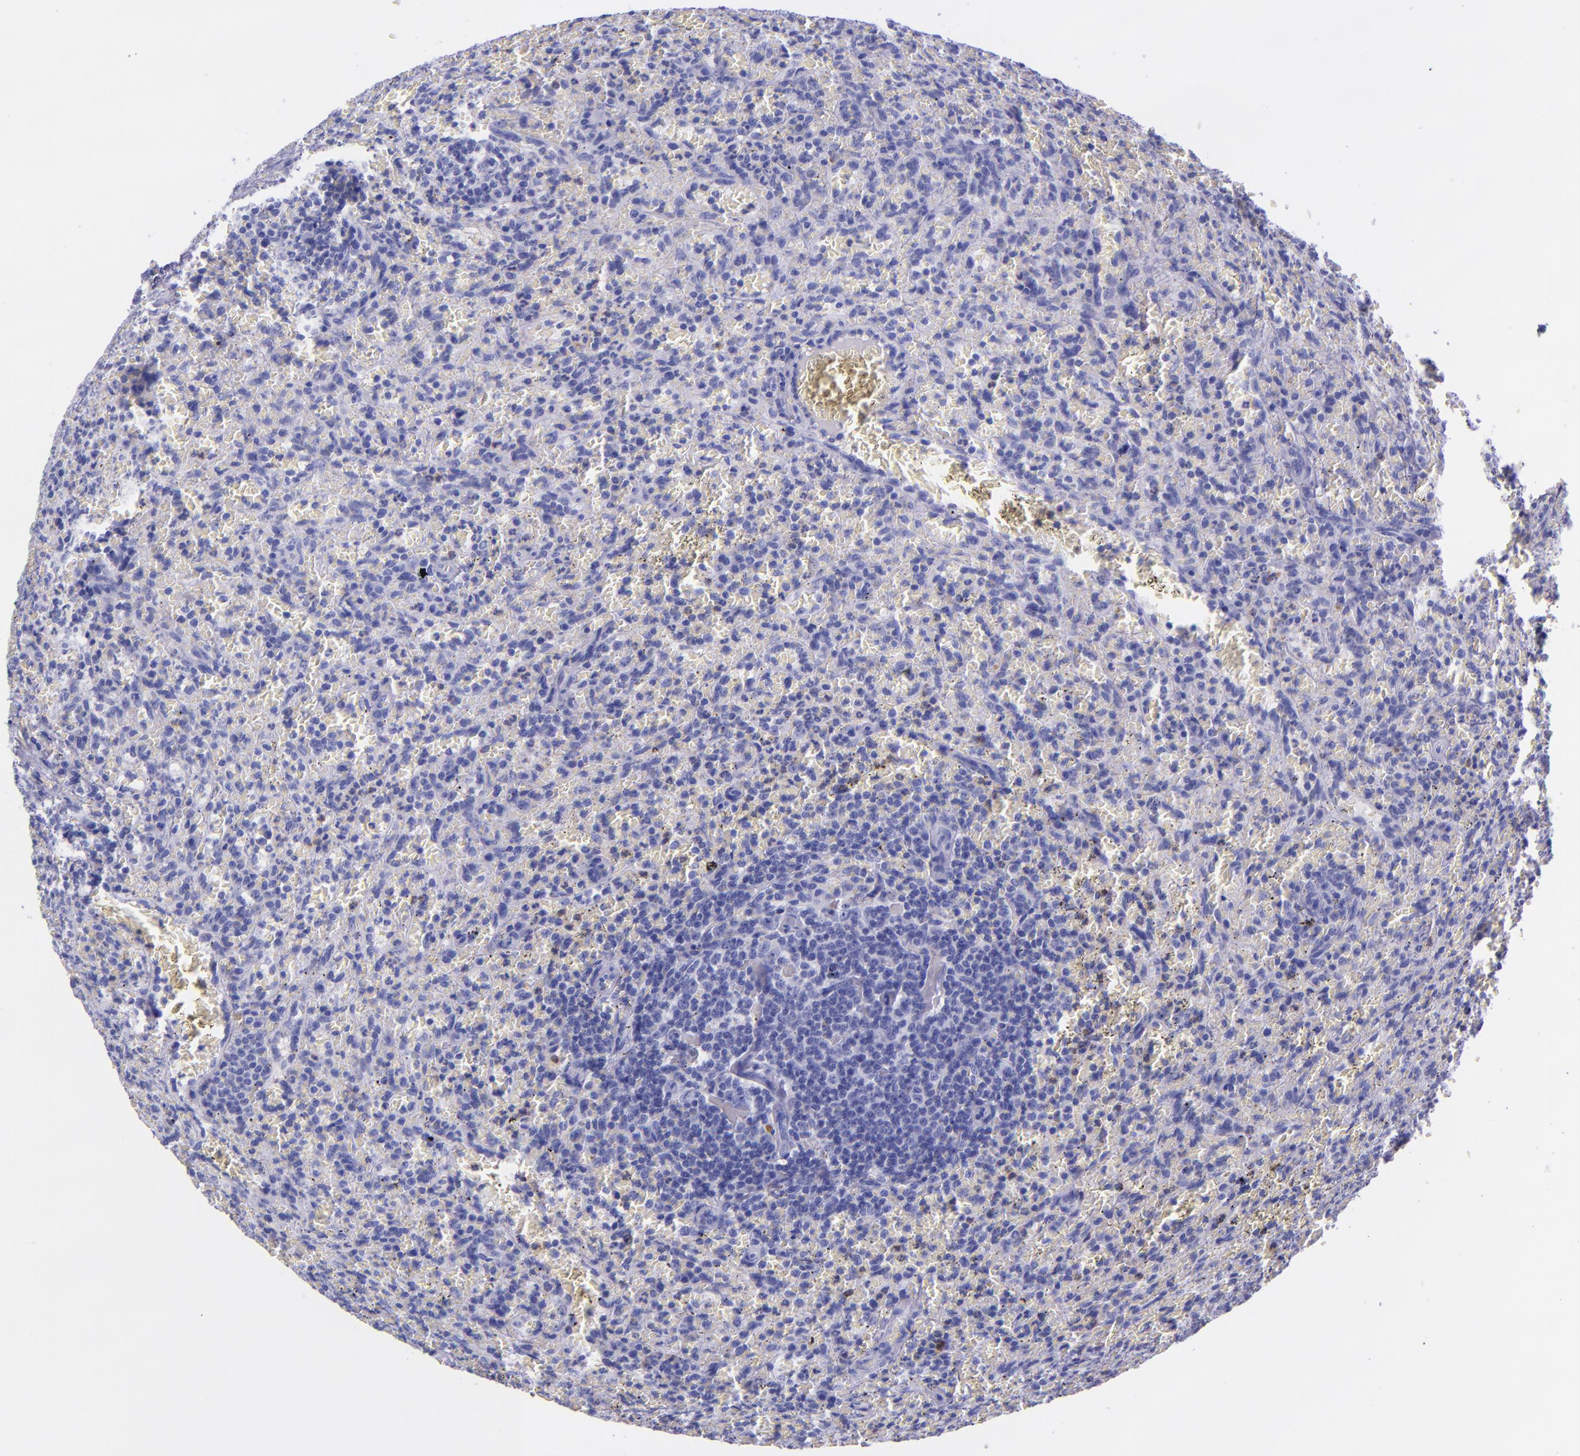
{"staining": {"intensity": "negative", "quantity": "none", "location": "none"}, "tissue": "lymphoma", "cell_type": "Tumor cells", "image_type": "cancer", "snomed": [{"axis": "morphology", "description": "Malignant lymphoma, non-Hodgkin's type, Low grade"}, {"axis": "topography", "description": "Spleen"}], "caption": "Immunohistochemical staining of human lymphoma demonstrates no significant expression in tumor cells. The staining is performed using DAB (3,3'-diaminobenzidine) brown chromogen with nuclei counter-stained in using hematoxylin.", "gene": "SLPI", "patient": {"sex": "female", "age": 64}}